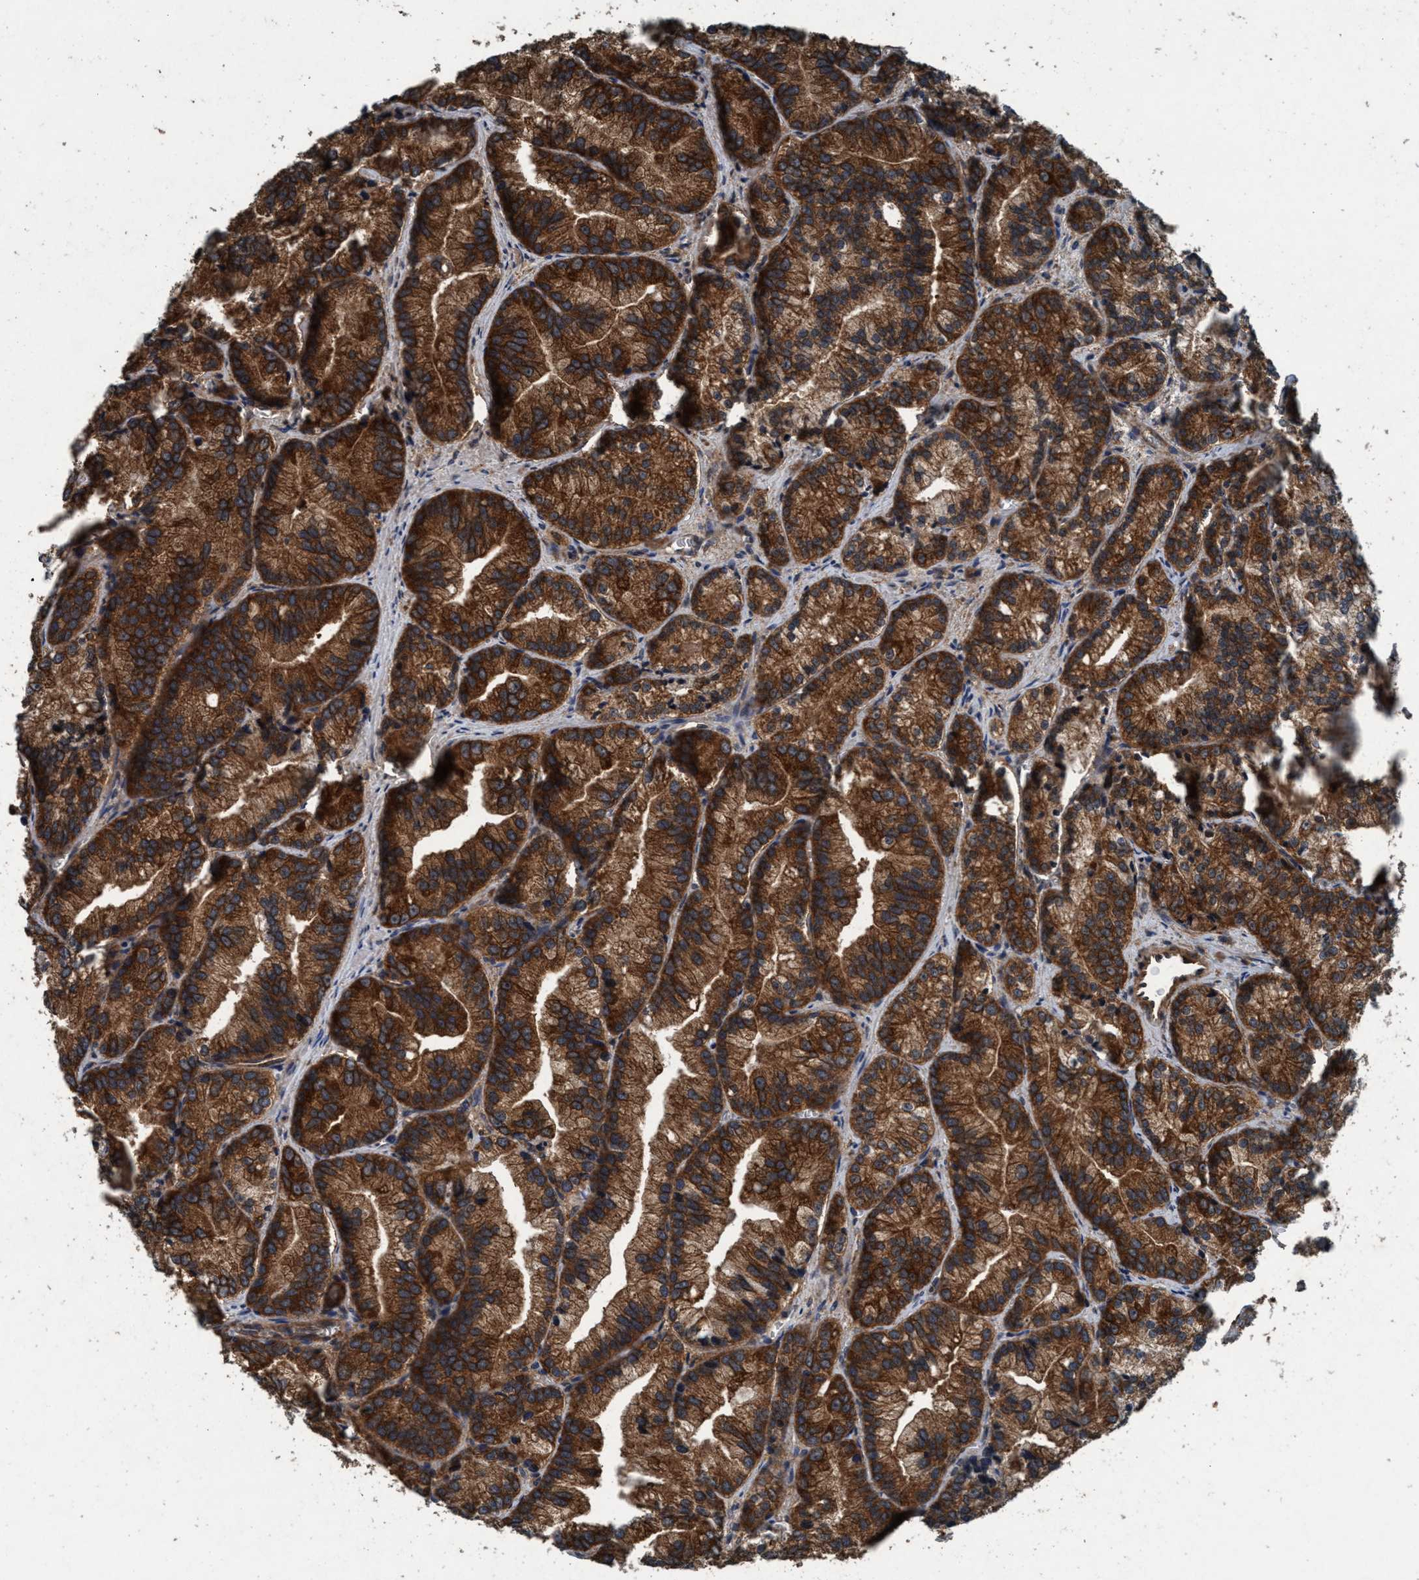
{"staining": {"intensity": "strong", "quantity": ">75%", "location": "cytoplasmic/membranous"}, "tissue": "prostate cancer", "cell_type": "Tumor cells", "image_type": "cancer", "snomed": [{"axis": "morphology", "description": "Adenocarcinoma, Low grade"}, {"axis": "topography", "description": "Prostate"}], "caption": "Prostate cancer stained with DAB immunohistochemistry reveals high levels of strong cytoplasmic/membranous expression in about >75% of tumor cells.", "gene": "AKT1S1", "patient": {"sex": "male", "age": 89}}